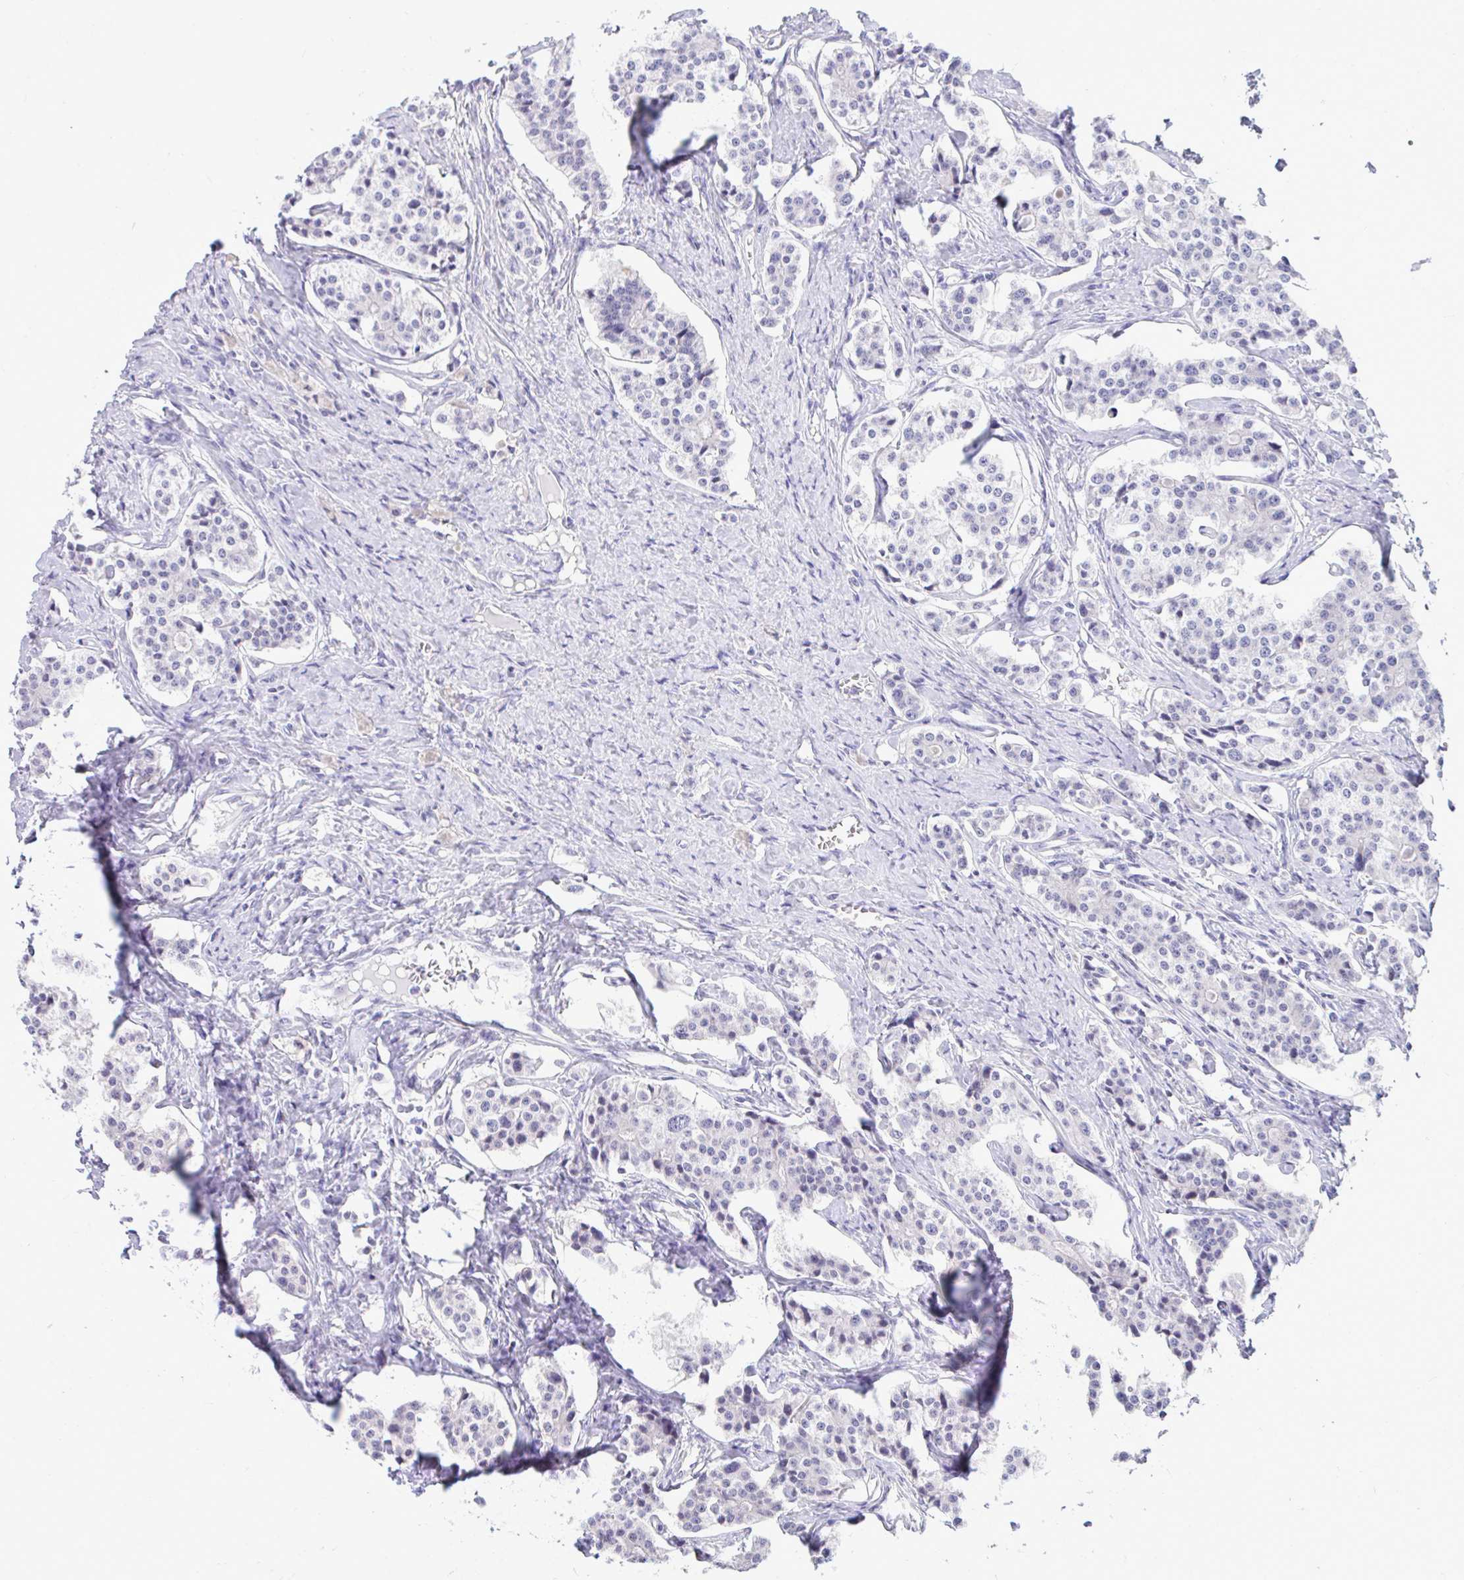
{"staining": {"intensity": "negative", "quantity": "none", "location": "none"}, "tissue": "carcinoid", "cell_type": "Tumor cells", "image_type": "cancer", "snomed": [{"axis": "morphology", "description": "Carcinoid, malignant, NOS"}, {"axis": "topography", "description": "Small intestine"}], "caption": "The micrograph demonstrates no staining of tumor cells in carcinoid (malignant).", "gene": "PIGK", "patient": {"sex": "male", "age": 63}}